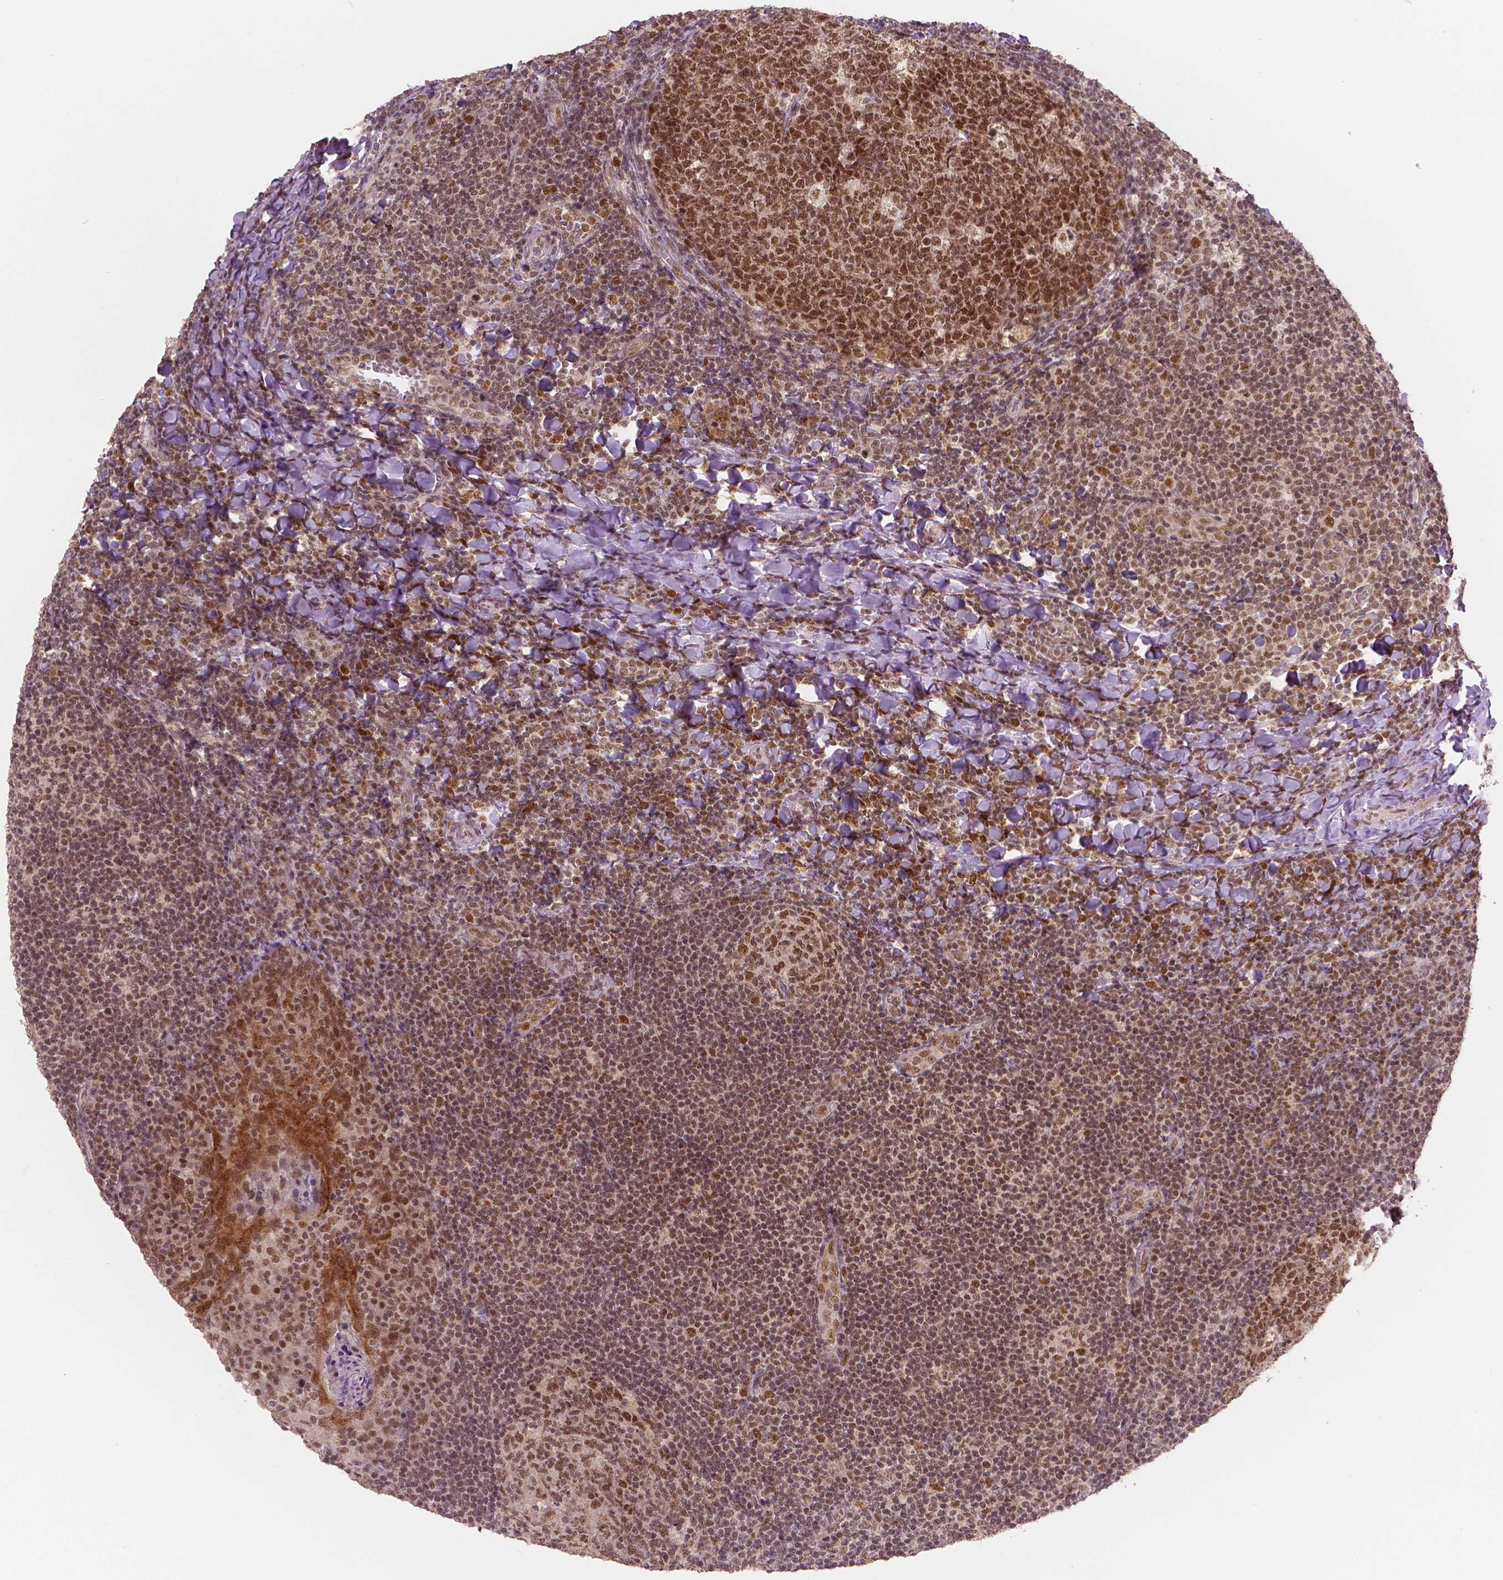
{"staining": {"intensity": "strong", "quantity": ">75%", "location": "nuclear"}, "tissue": "tonsil", "cell_type": "Germinal center cells", "image_type": "normal", "snomed": [{"axis": "morphology", "description": "Normal tissue, NOS"}, {"axis": "topography", "description": "Tonsil"}], "caption": "IHC of benign tonsil demonstrates high levels of strong nuclear staining in approximately >75% of germinal center cells. (brown staining indicates protein expression, while blue staining denotes nuclei).", "gene": "NSD2", "patient": {"sex": "male", "age": 17}}